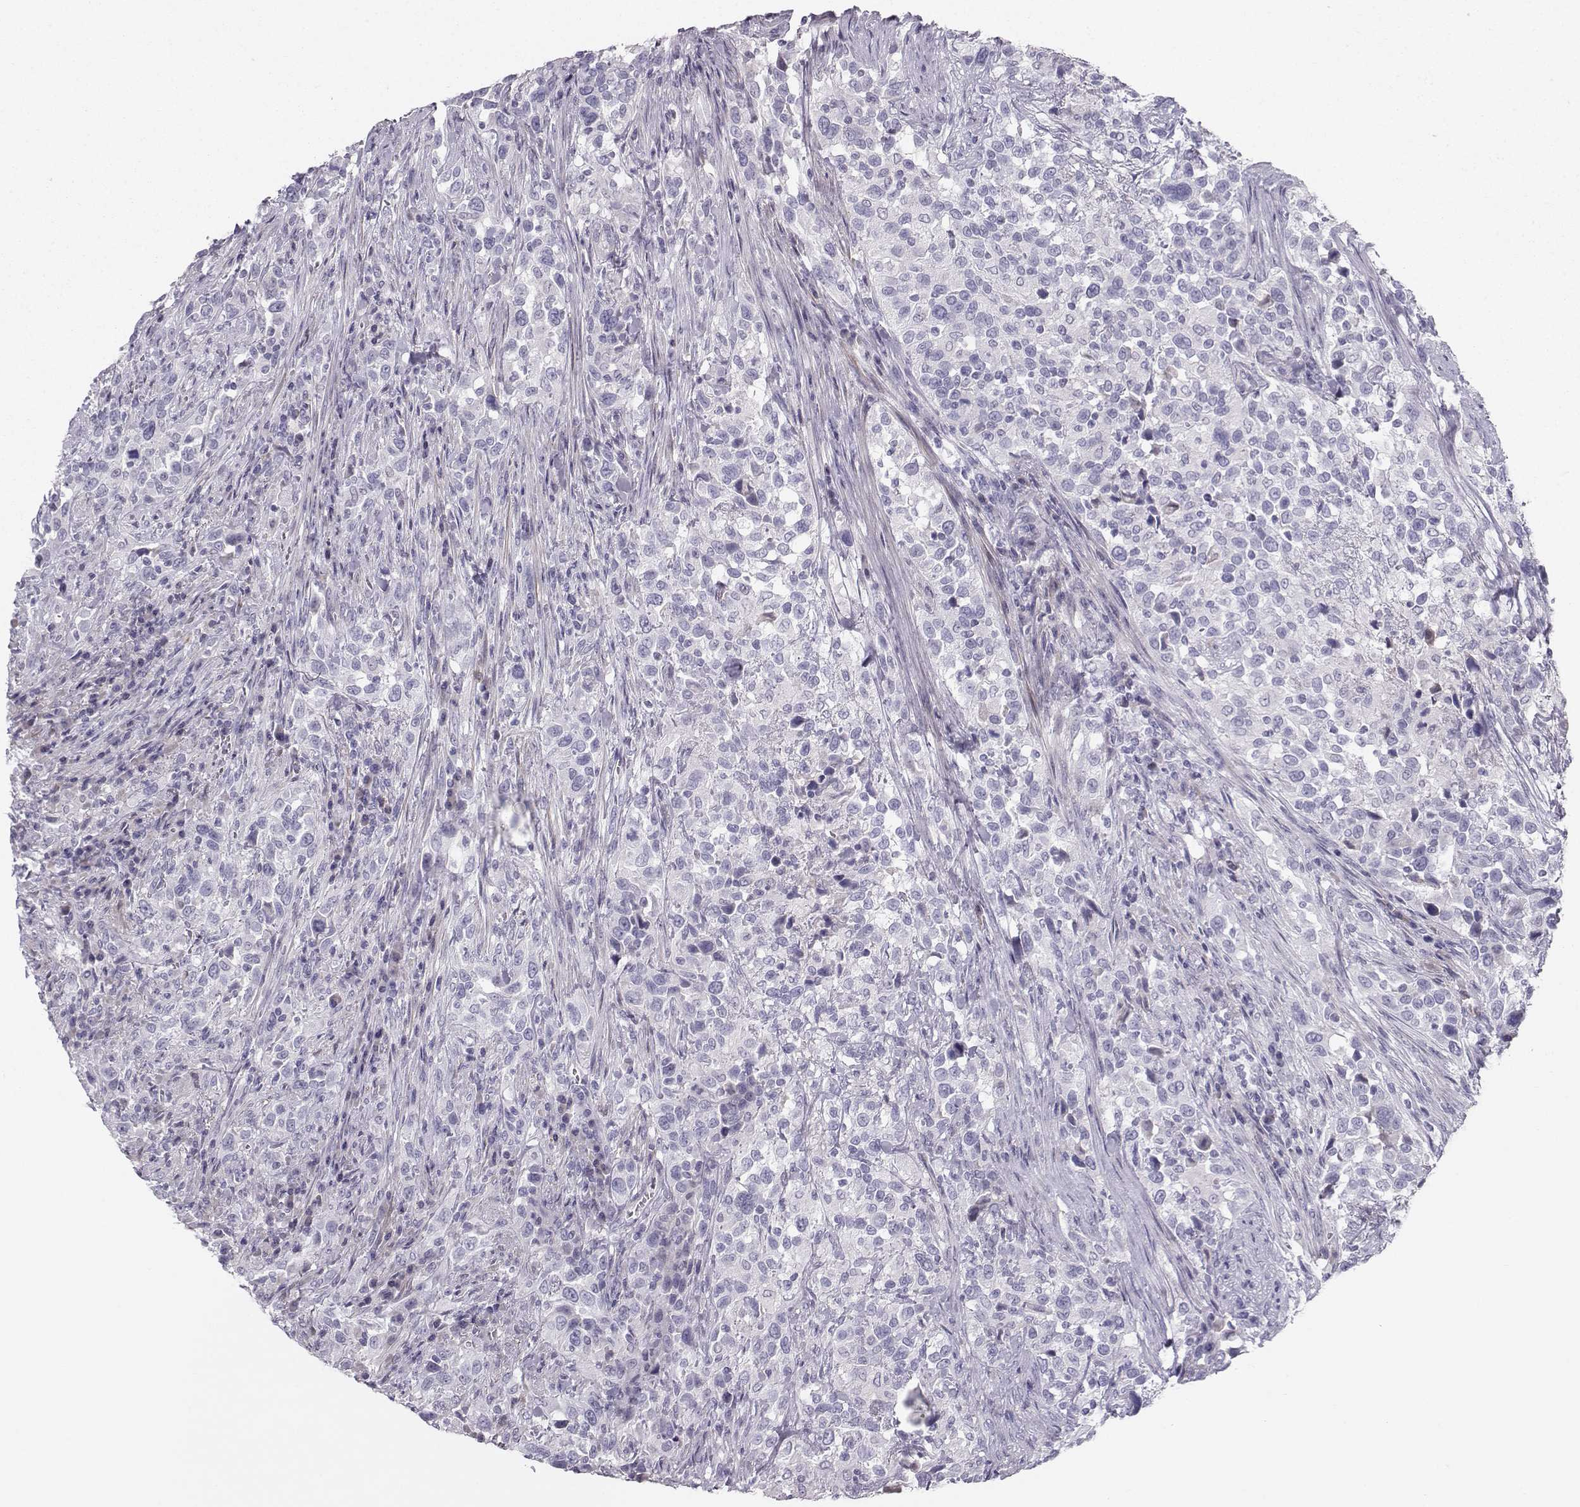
{"staining": {"intensity": "negative", "quantity": "none", "location": "none"}, "tissue": "urothelial cancer", "cell_type": "Tumor cells", "image_type": "cancer", "snomed": [{"axis": "morphology", "description": "Urothelial carcinoma, NOS"}, {"axis": "morphology", "description": "Urothelial carcinoma, High grade"}, {"axis": "topography", "description": "Urinary bladder"}], "caption": "DAB immunohistochemical staining of transitional cell carcinoma exhibits no significant positivity in tumor cells.", "gene": "CASR", "patient": {"sex": "female", "age": 64}}